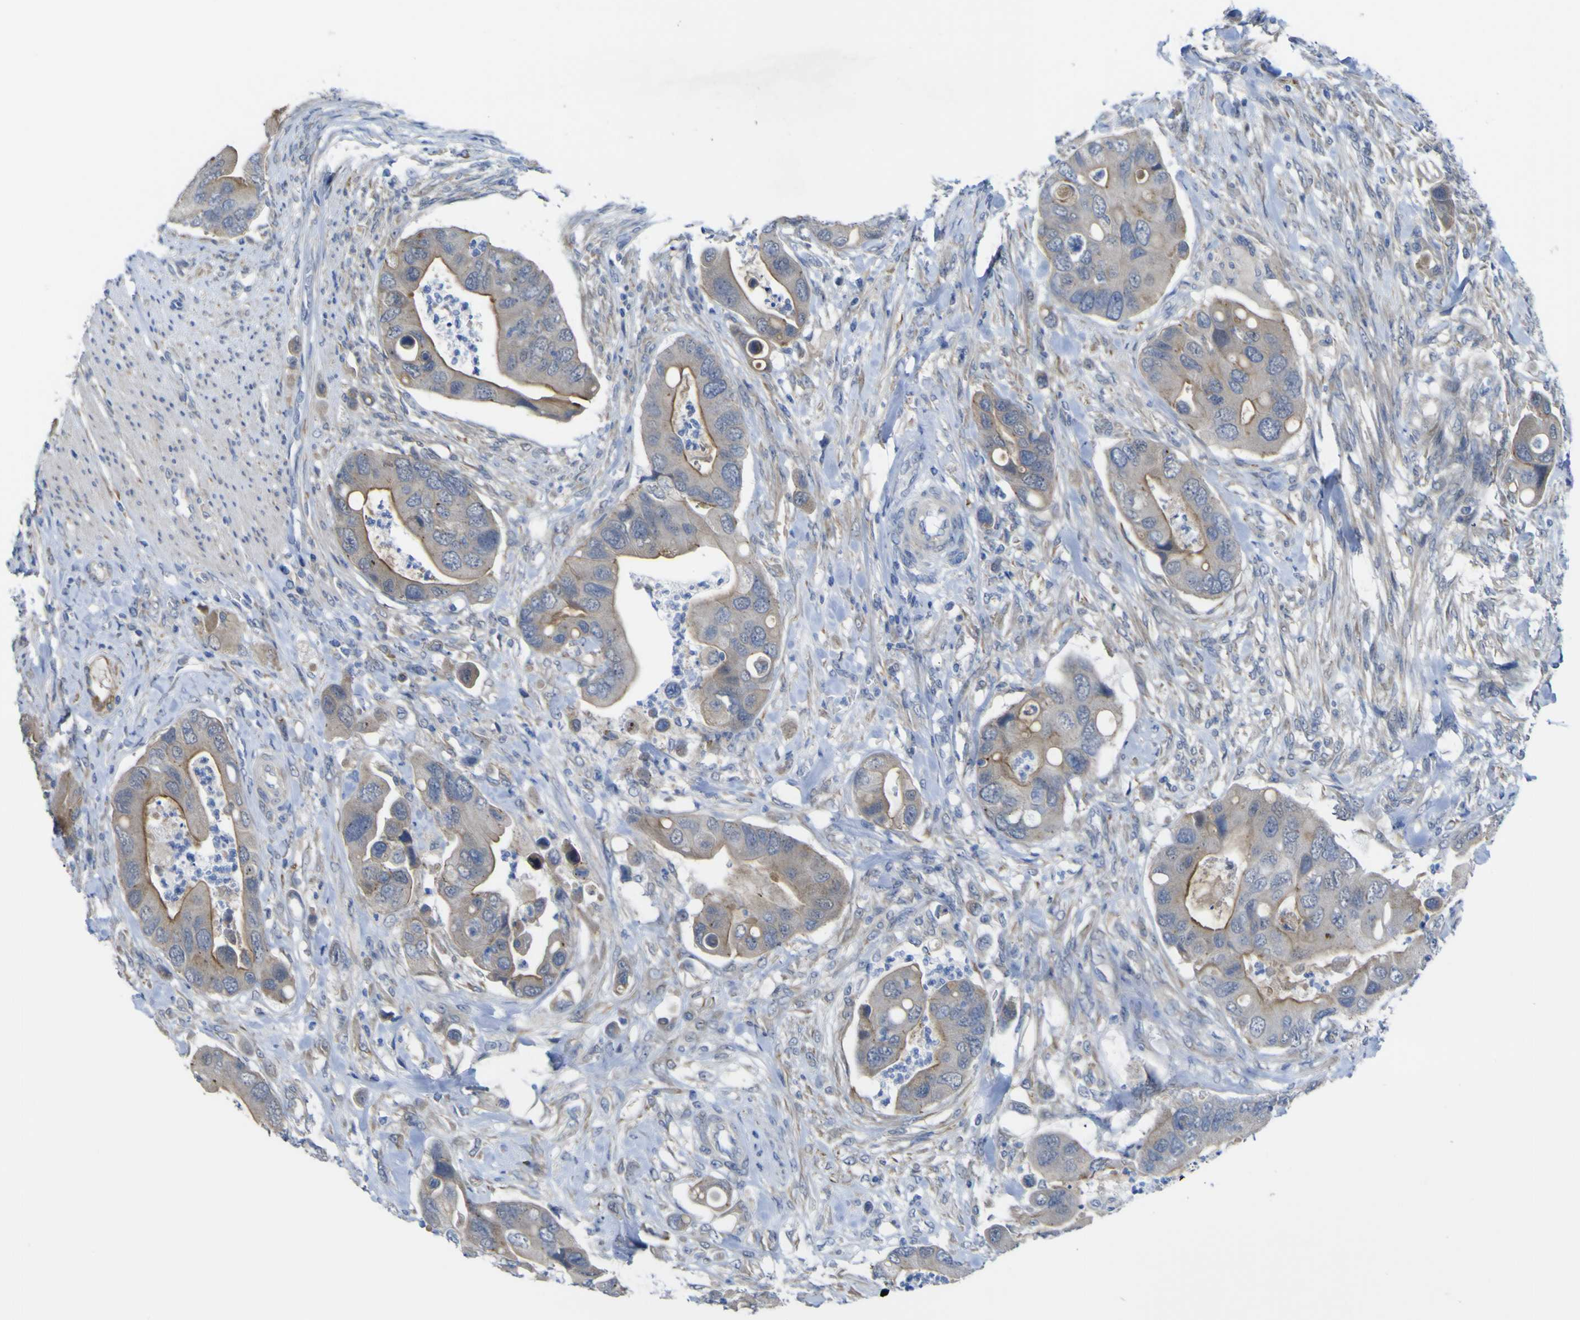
{"staining": {"intensity": "moderate", "quantity": "25%-75%", "location": "cytoplasmic/membranous"}, "tissue": "colorectal cancer", "cell_type": "Tumor cells", "image_type": "cancer", "snomed": [{"axis": "morphology", "description": "Adenocarcinoma, NOS"}, {"axis": "topography", "description": "Rectum"}], "caption": "Brown immunohistochemical staining in colorectal cancer demonstrates moderate cytoplasmic/membranous staining in approximately 25%-75% of tumor cells. (brown staining indicates protein expression, while blue staining denotes nuclei).", "gene": "TNFRSF11A", "patient": {"sex": "female", "age": 57}}